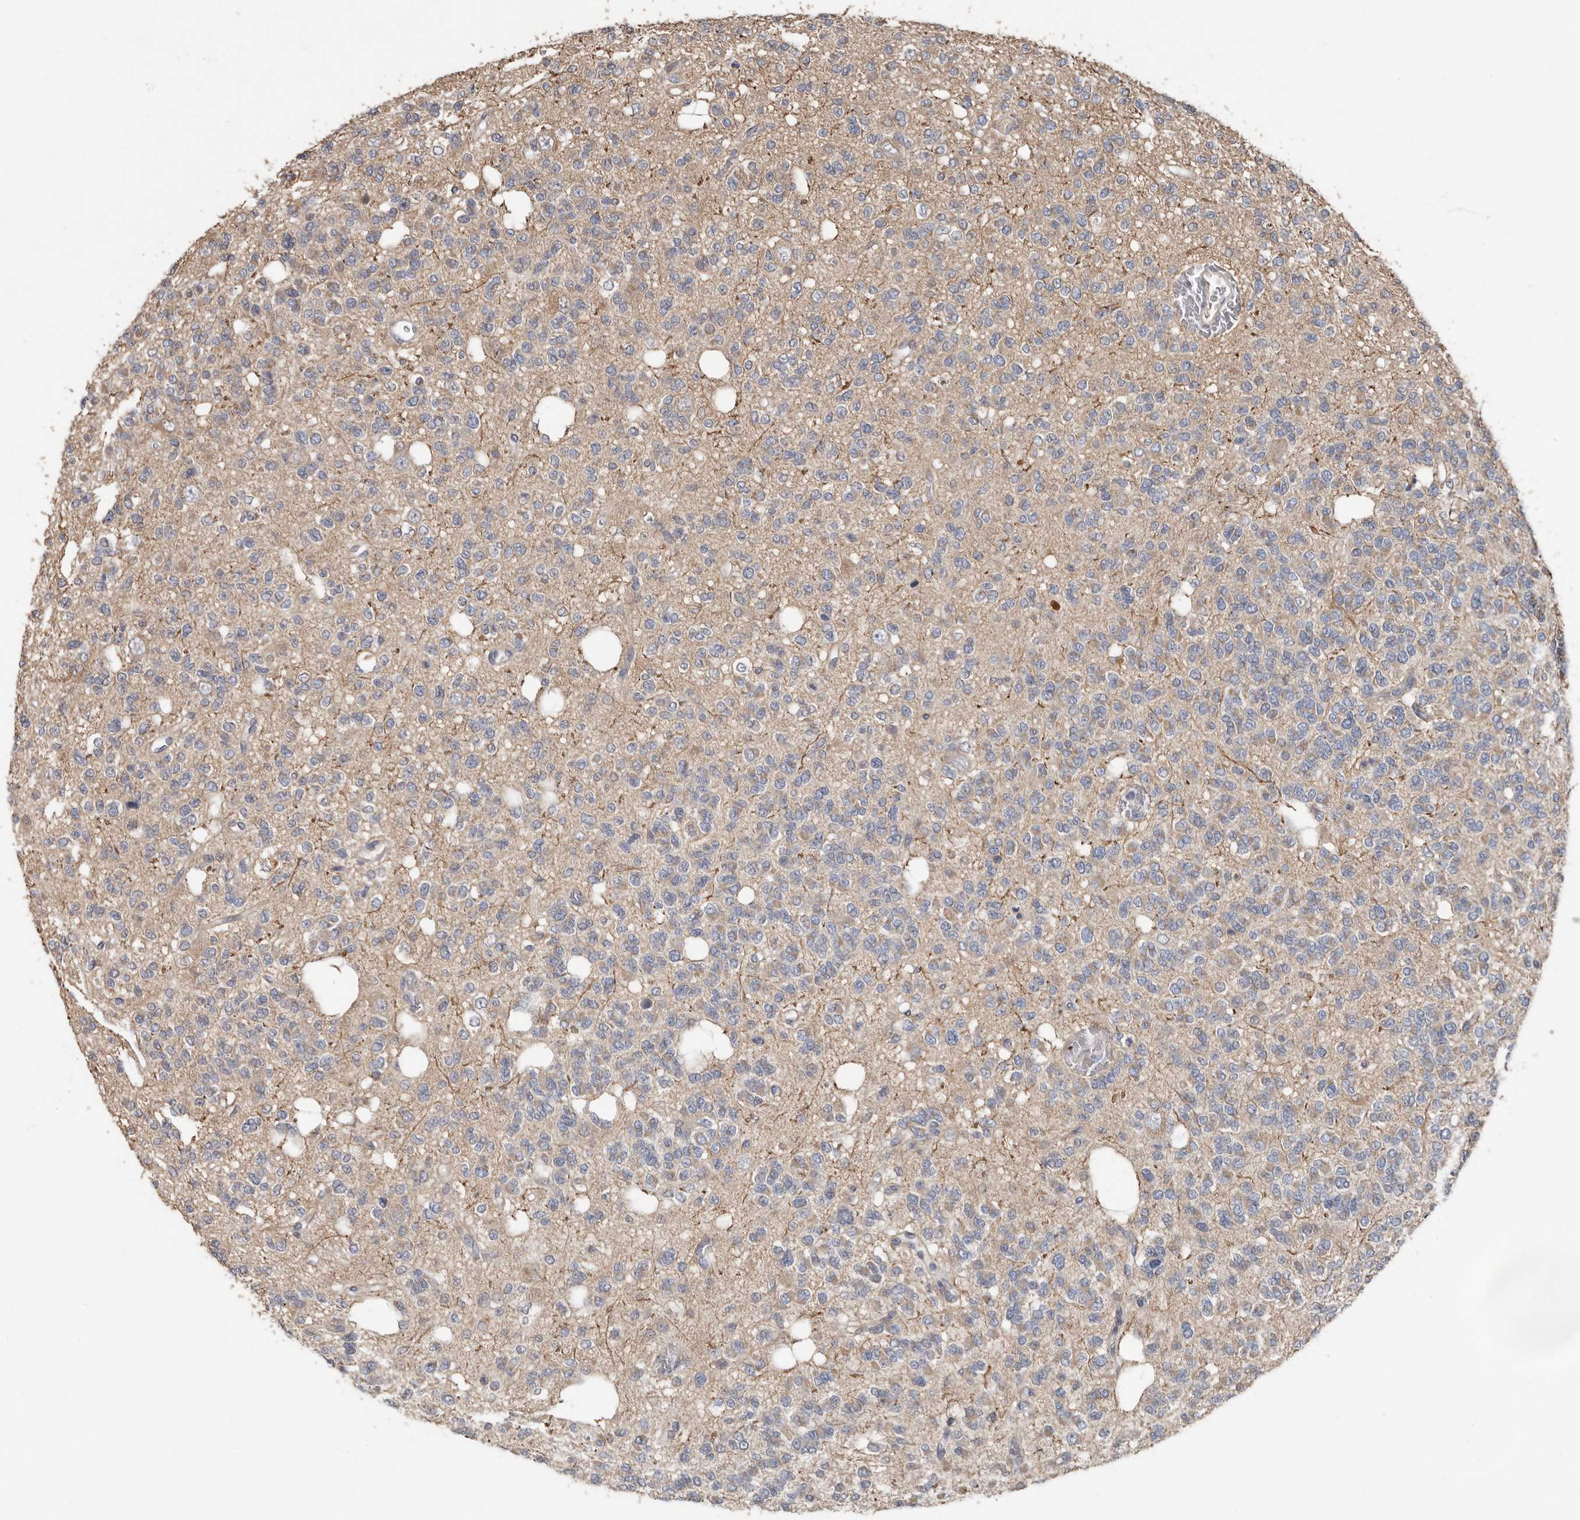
{"staining": {"intensity": "weak", "quantity": "<25%", "location": "cytoplasmic/membranous"}, "tissue": "glioma", "cell_type": "Tumor cells", "image_type": "cancer", "snomed": [{"axis": "morphology", "description": "Glioma, malignant, Low grade"}, {"axis": "topography", "description": "Brain"}], "caption": "A micrograph of glioma stained for a protein reveals no brown staining in tumor cells. (DAB immunohistochemistry (IHC) visualized using brightfield microscopy, high magnification).", "gene": "KIF26B", "patient": {"sex": "male", "age": 38}}